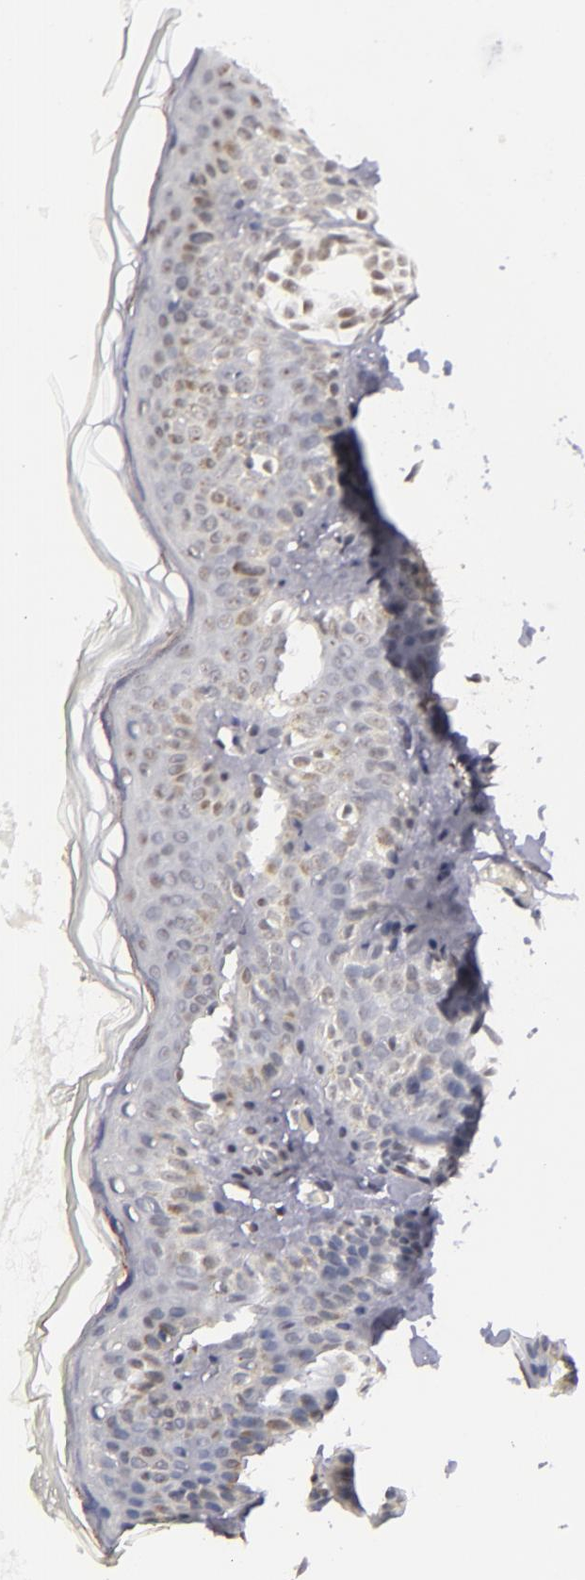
{"staining": {"intensity": "negative", "quantity": "none", "location": "none"}, "tissue": "skin", "cell_type": "Fibroblasts", "image_type": "normal", "snomed": [{"axis": "morphology", "description": "Normal tissue, NOS"}, {"axis": "topography", "description": "Skin"}], "caption": "An immunohistochemistry (IHC) image of benign skin is shown. There is no staining in fibroblasts of skin.", "gene": "RRP7A", "patient": {"sex": "female", "age": 4}}